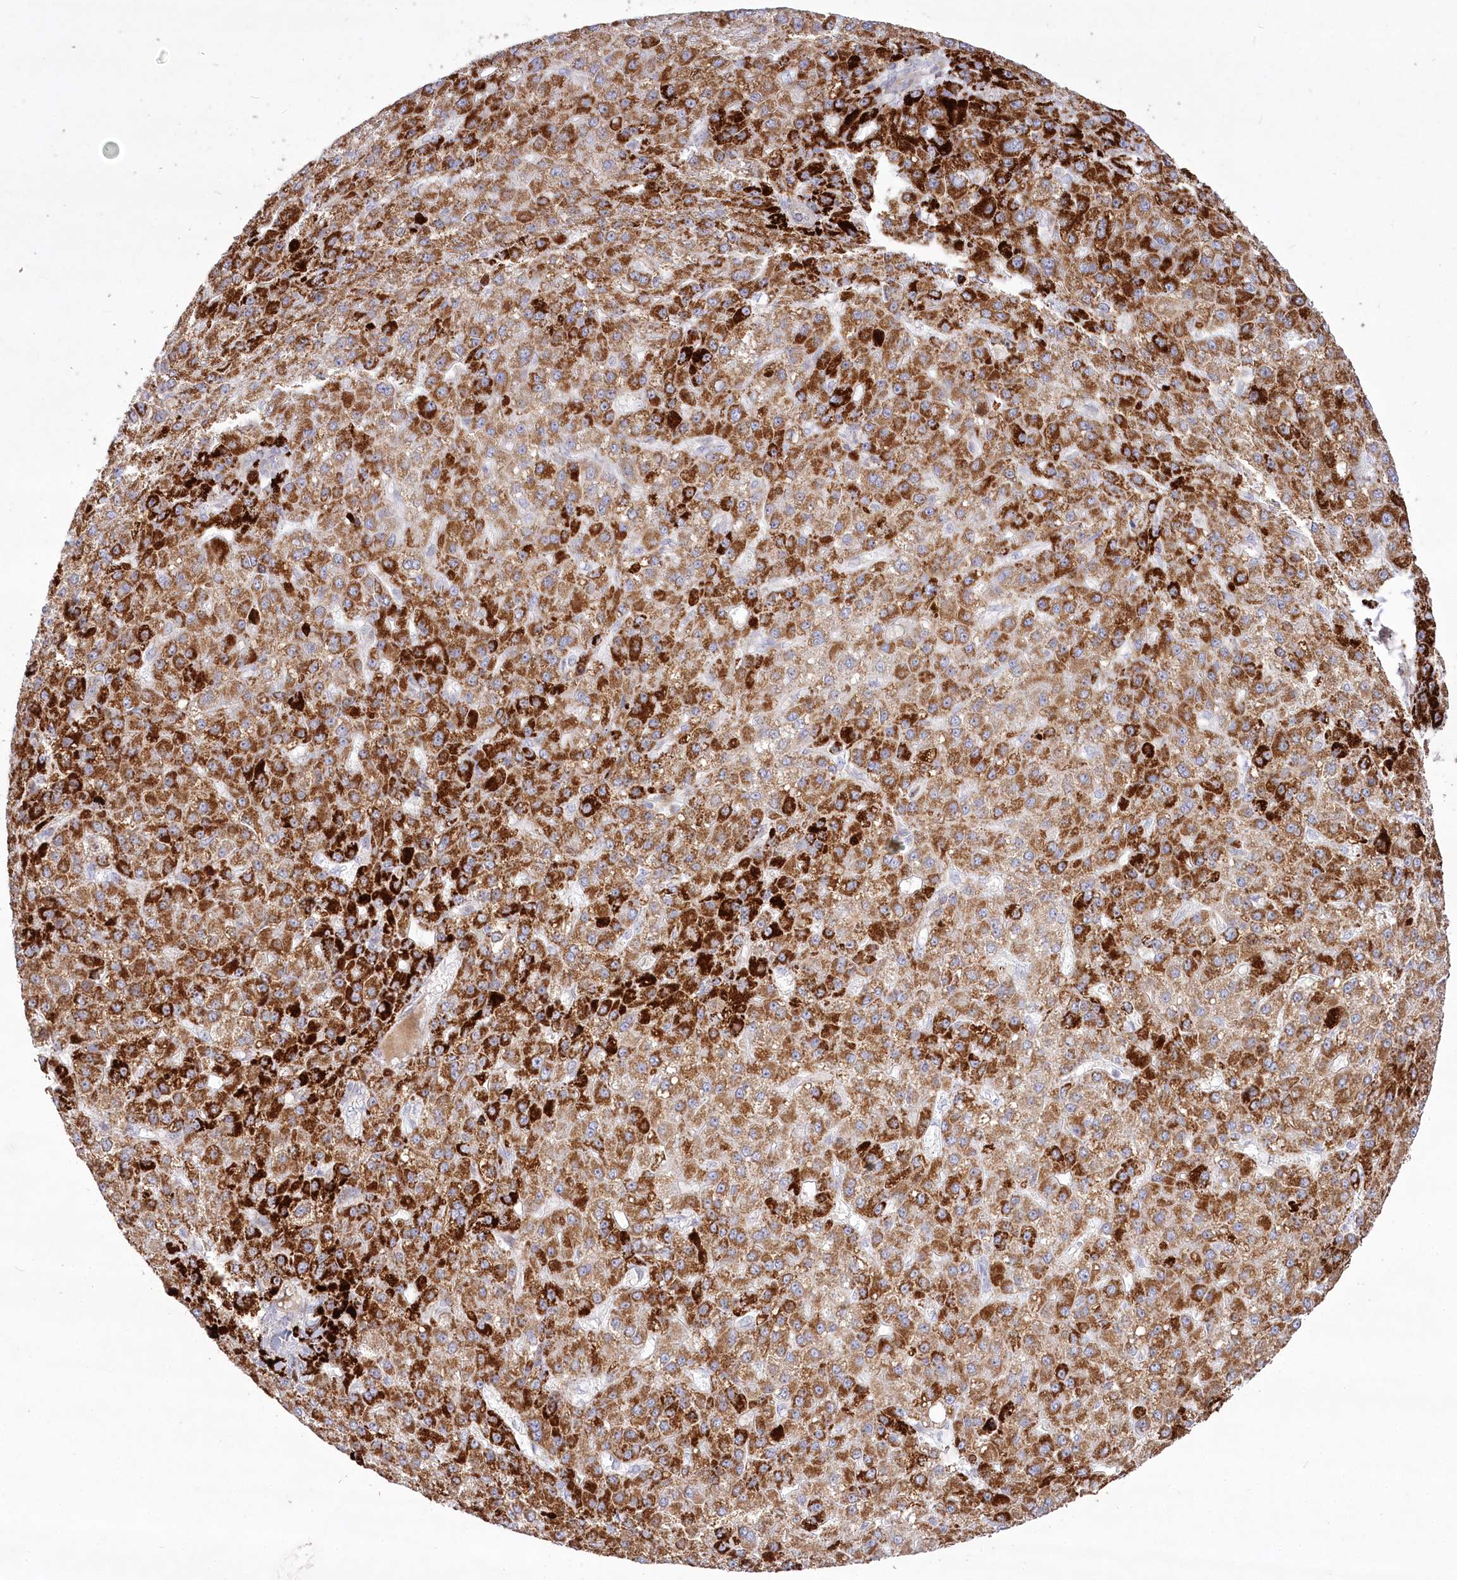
{"staining": {"intensity": "strong", "quantity": ">75%", "location": "cytoplasmic/membranous"}, "tissue": "liver cancer", "cell_type": "Tumor cells", "image_type": "cancer", "snomed": [{"axis": "morphology", "description": "Carcinoma, Hepatocellular, NOS"}, {"axis": "topography", "description": "Liver"}], "caption": "Liver hepatocellular carcinoma stained with DAB (3,3'-diaminobenzidine) immunohistochemistry (IHC) displays high levels of strong cytoplasmic/membranous staining in approximately >75% of tumor cells.", "gene": "CEP164", "patient": {"sex": "male", "age": 67}}